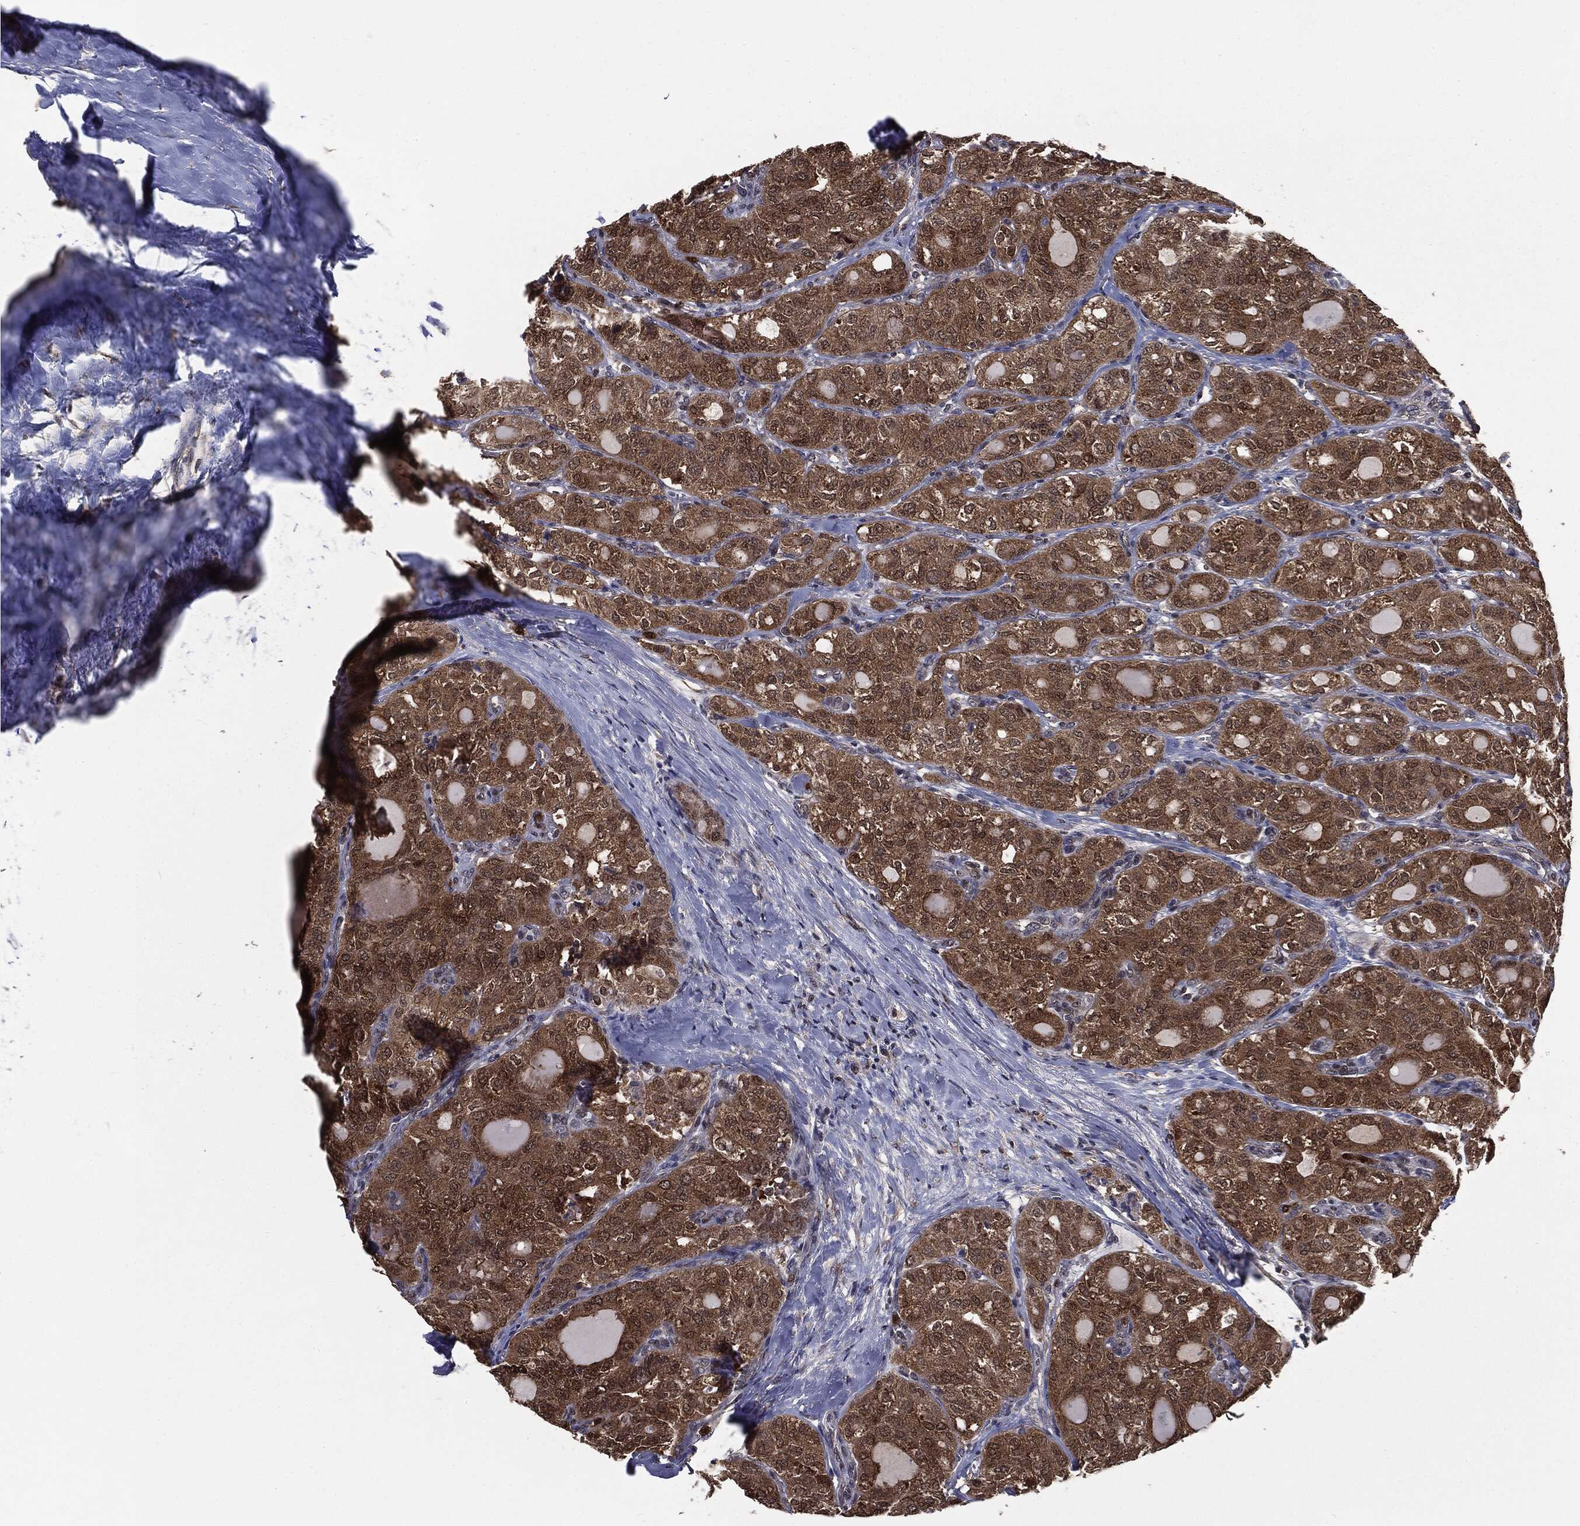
{"staining": {"intensity": "moderate", "quantity": ">75%", "location": "cytoplasmic/membranous,nuclear"}, "tissue": "thyroid cancer", "cell_type": "Tumor cells", "image_type": "cancer", "snomed": [{"axis": "morphology", "description": "Follicular adenoma carcinoma, NOS"}, {"axis": "topography", "description": "Thyroid gland"}], "caption": "This is a photomicrograph of immunohistochemistry staining of thyroid cancer, which shows moderate positivity in the cytoplasmic/membranous and nuclear of tumor cells.", "gene": "GPI", "patient": {"sex": "male", "age": 75}}